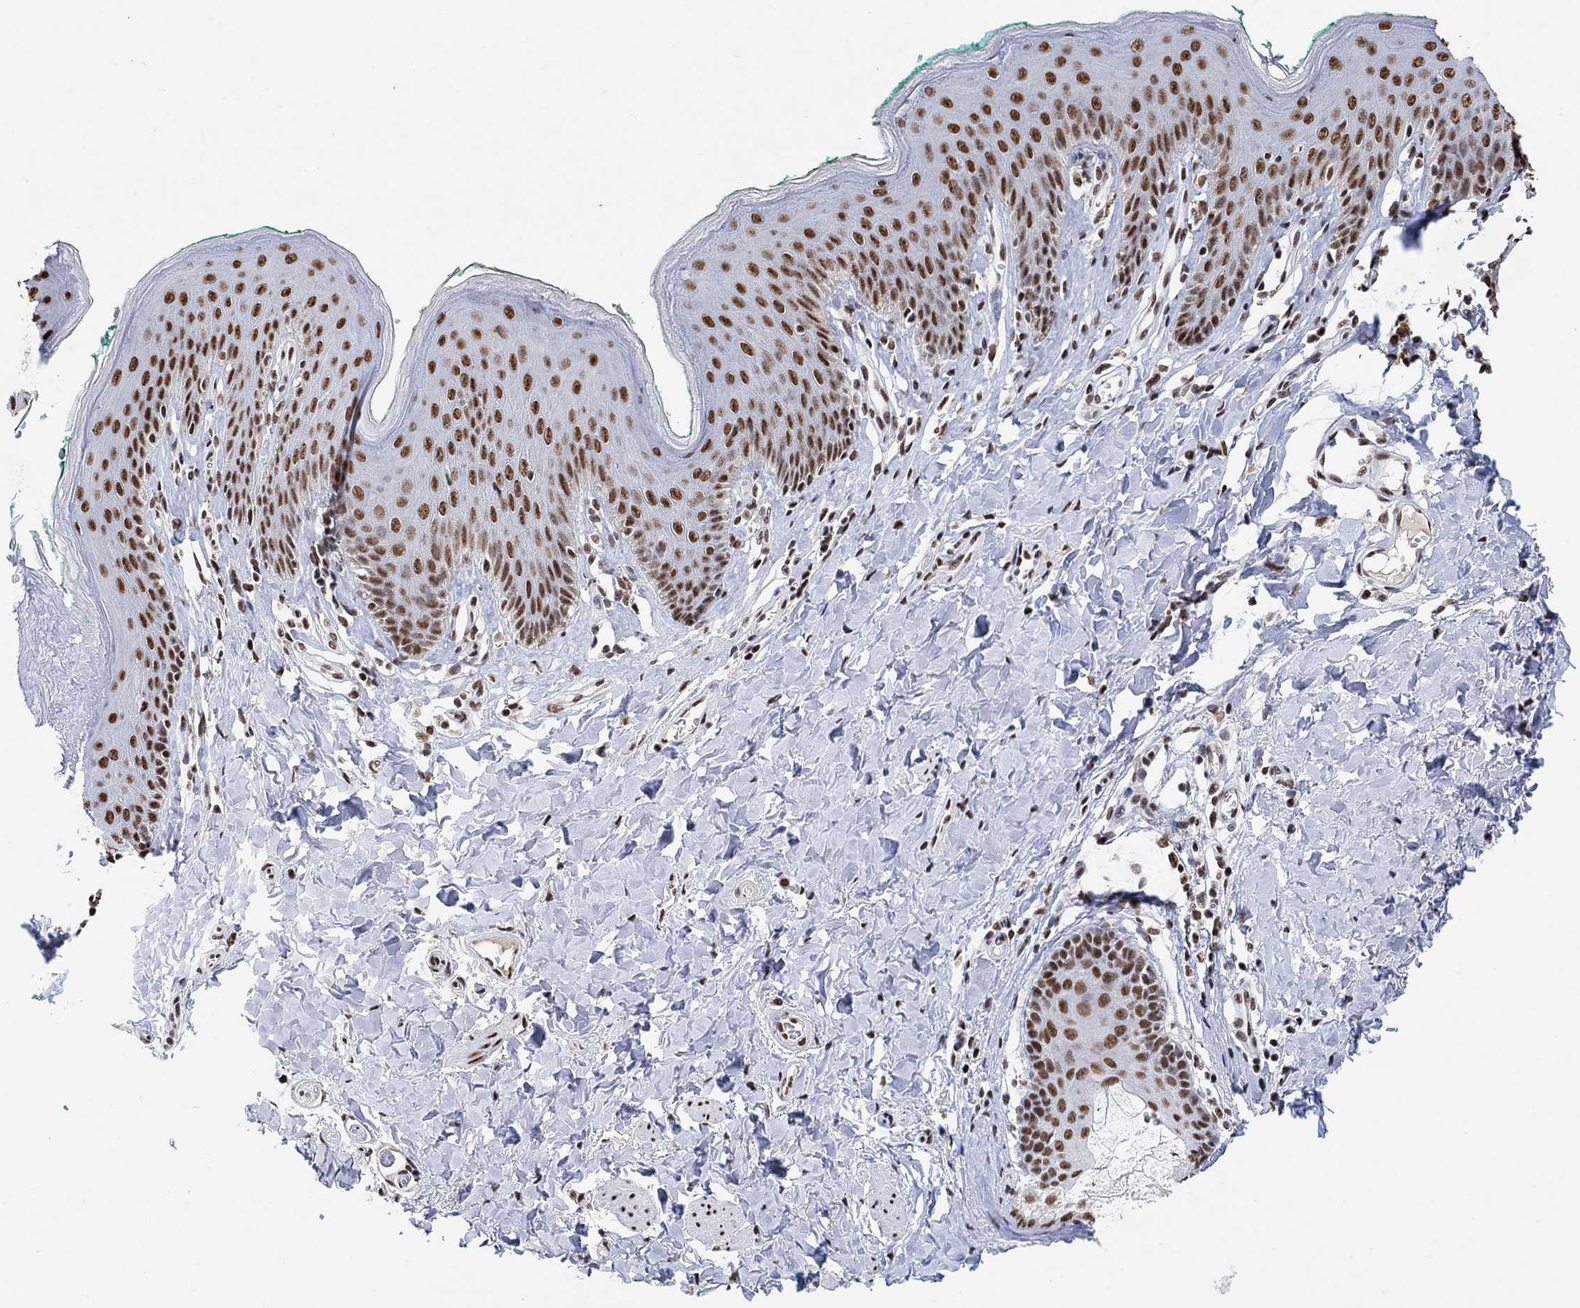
{"staining": {"intensity": "strong", "quantity": ">75%", "location": "nuclear"}, "tissue": "skin", "cell_type": "Epidermal cells", "image_type": "normal", "snomed": [{"axis": "morphology", "description": "Normal tissue, NOS"}, {"axis": "topography", "description": "Vulva"}], "caption": "Approximately >75% of epidermal cells in unremarkable human skin reveal strong nuclear protein staining as visualized by brown immunohistochemical staining.", "gene": "USP39", "patient": {"sex": "female", "age": 66}}